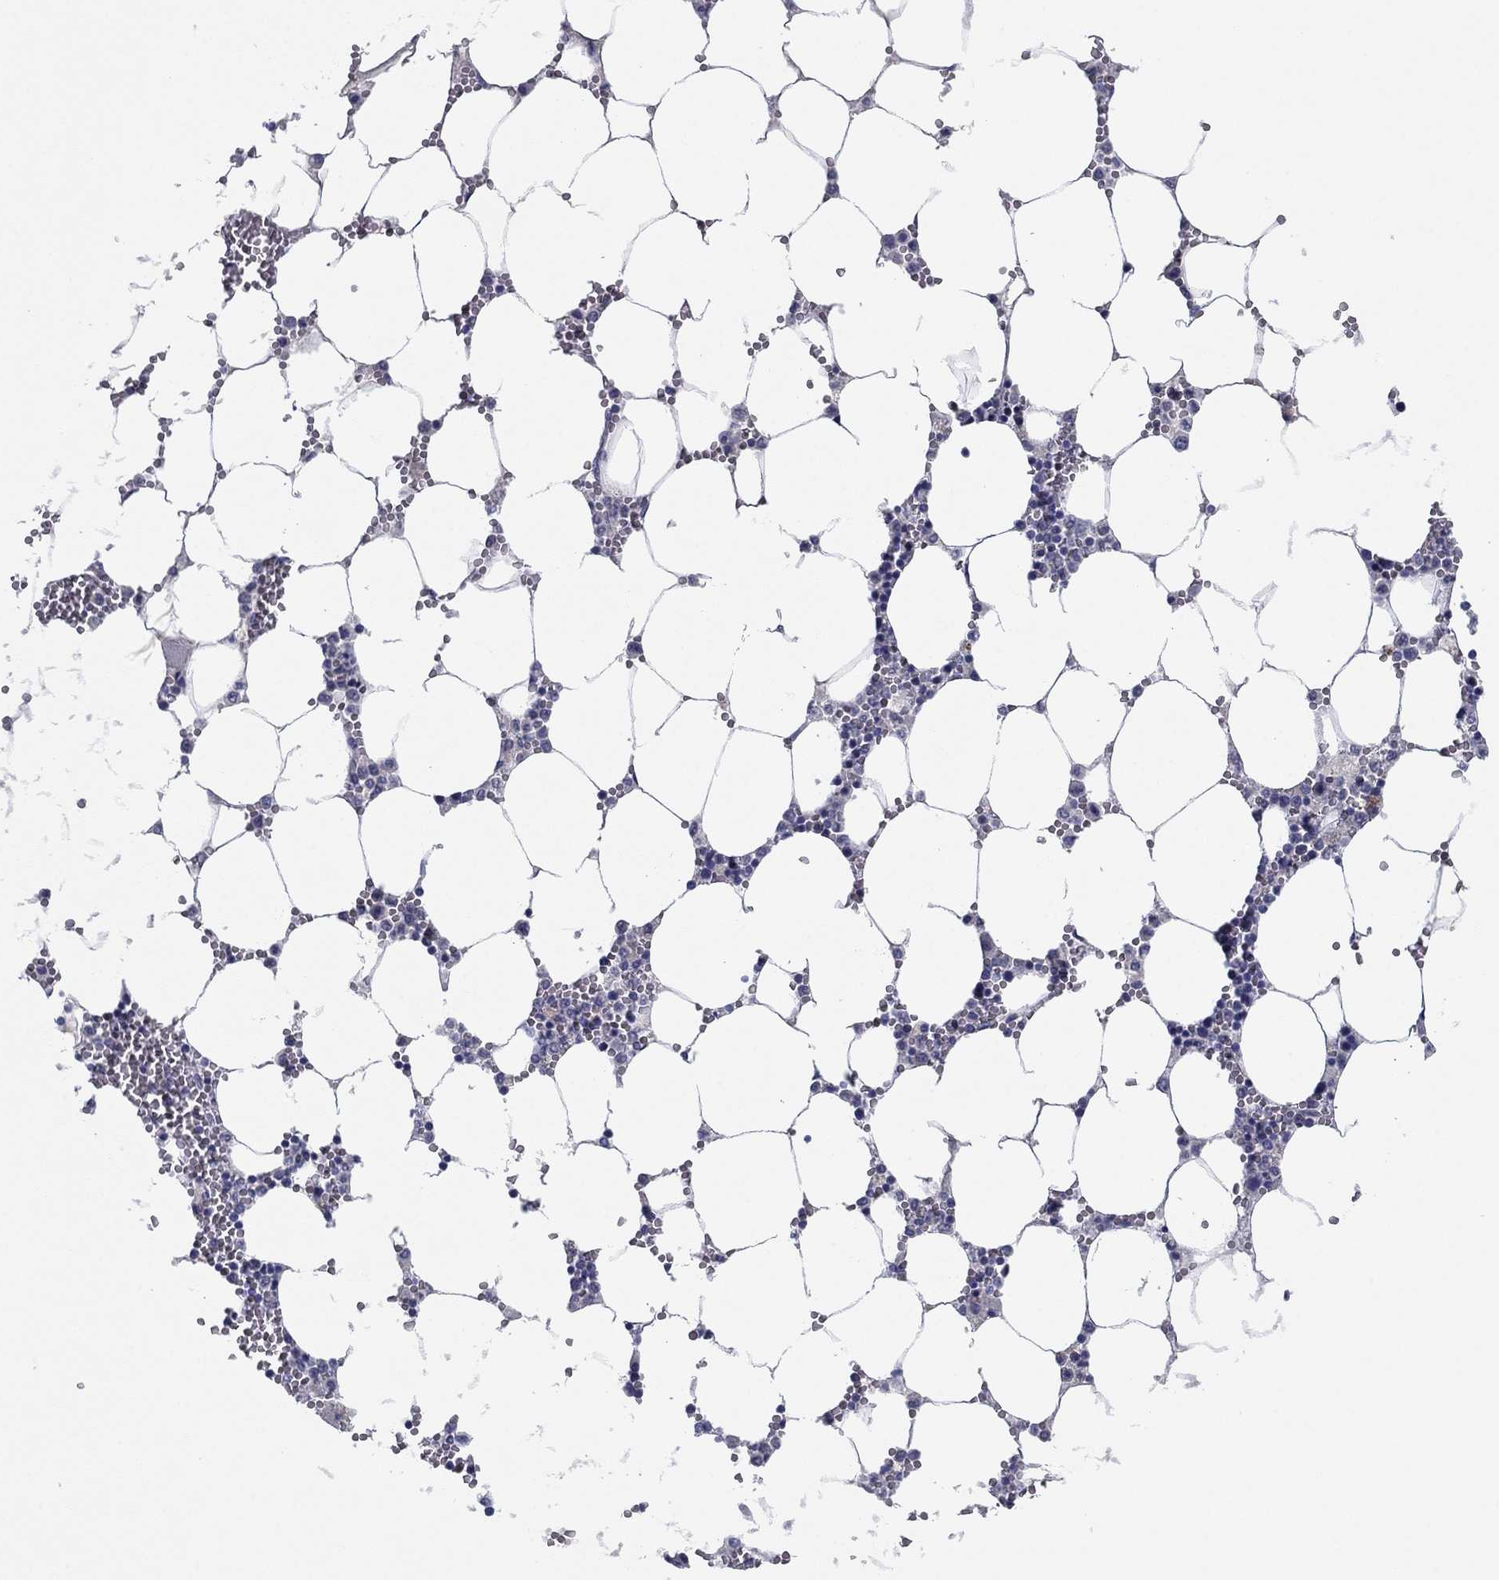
{"staining": {"intensity": "negative", "quantity": "none", "location": "none"}, "tissue": "bone marrow", "cell_type": "Hematopoietic cells", "image_type": "normal", "snomed": [{"axis": "morphology", "description": "Normal tissue, NOS"}, {"axis": "topography", "description": "Bone marrow"}], "caption": "Hematopoietic cells are negative for brown protein staining in benign bone marrow.", "gene": "CNTNAP4", "patient": {"sex": "female", "age": 64}}